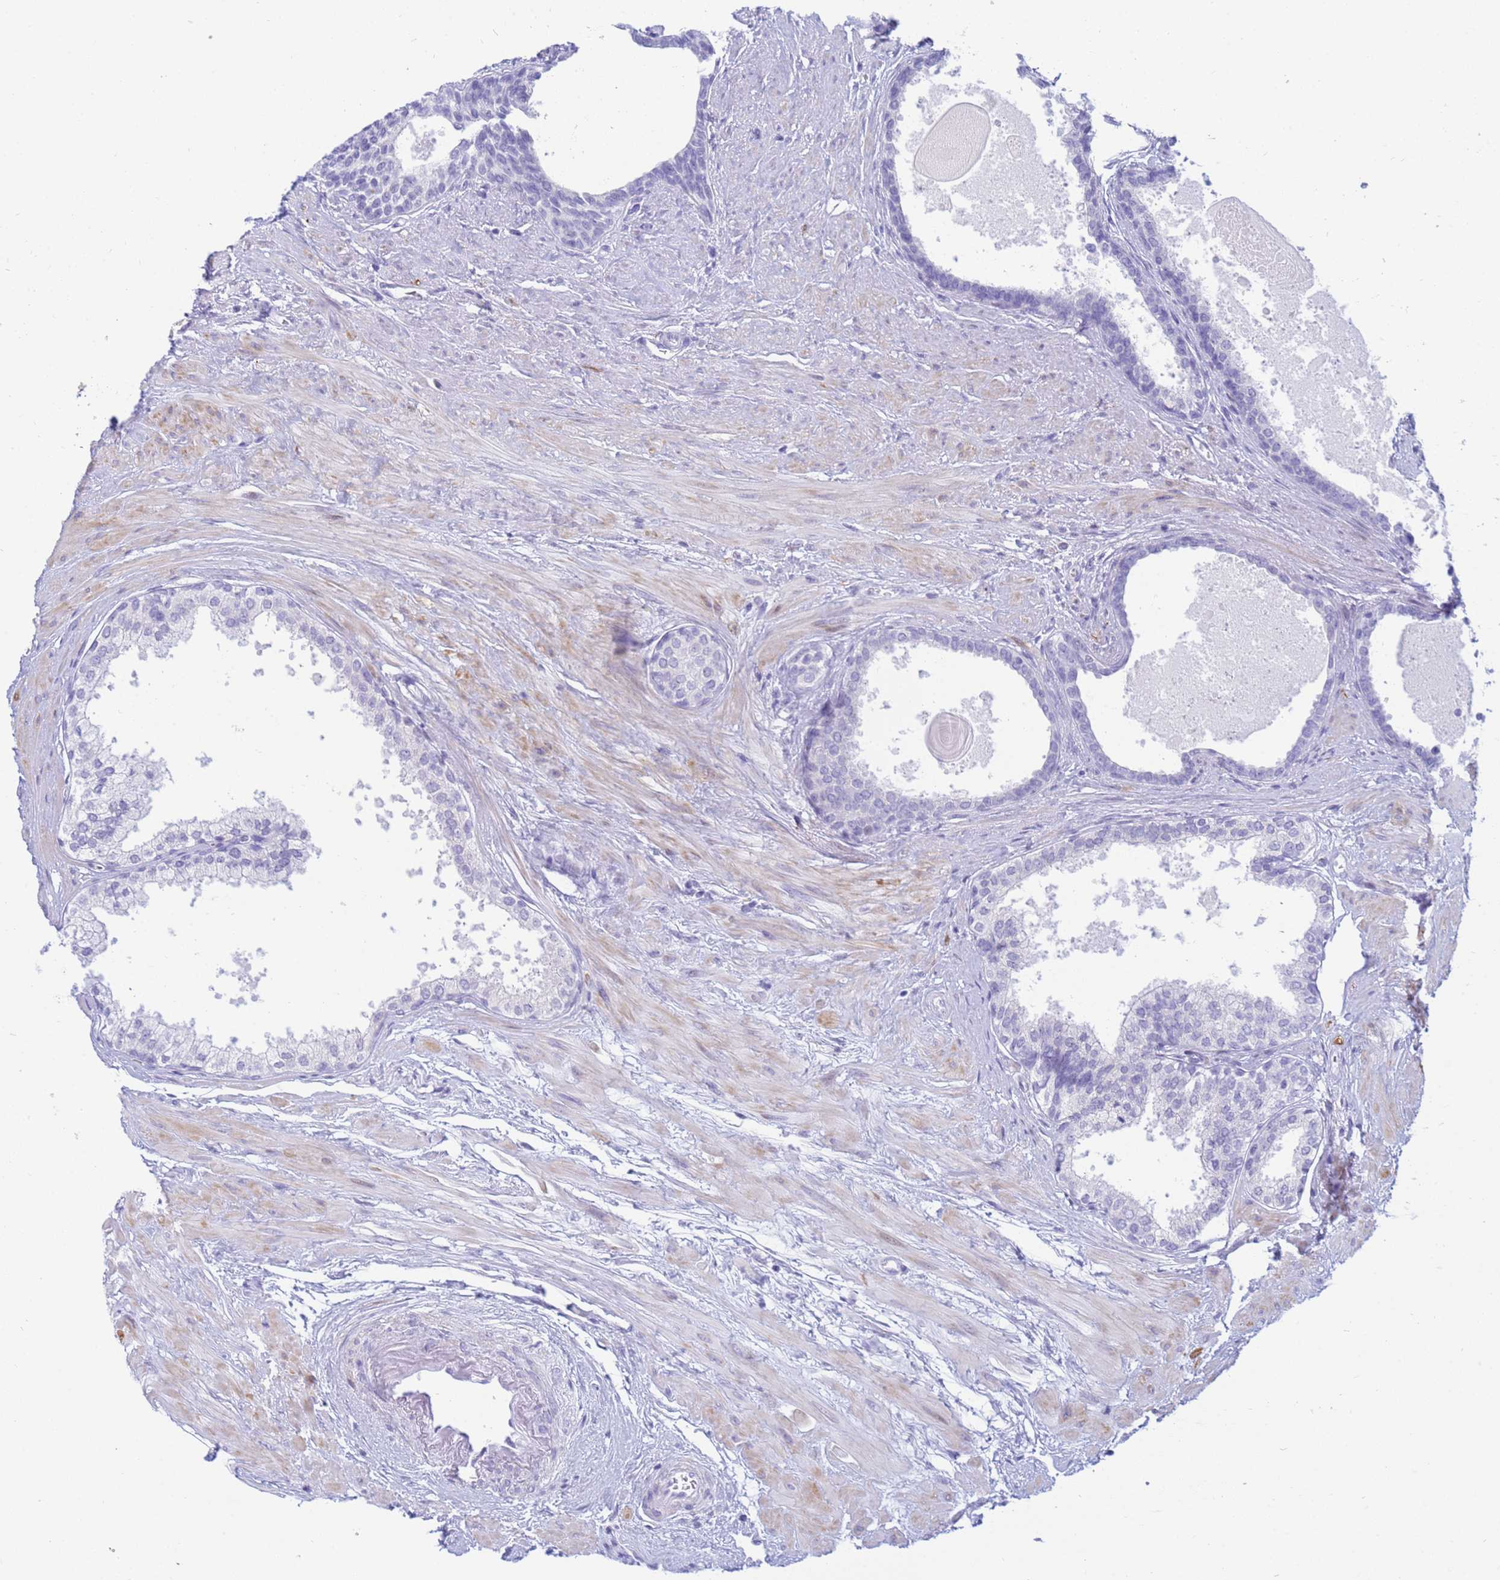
{"staining": {"intensity": "negative", "quantity": "none", "location": "none"}, "tissue": "prostate", "cell_type": "Glandular cells", "image_type": "normal", "snomed": [{"axis": "morphology", "description": "Normal tissue, NOS"}, {"axis": "topography", "description": "Prostate"}], "caption": "DAB (3,3'-diaminobenzidine) immunohistochemical staining of normal prostate exhibits no significant expression in glandular cells.", "gene": "SNX20", "patient": {"sex": "male", "age": 57}}